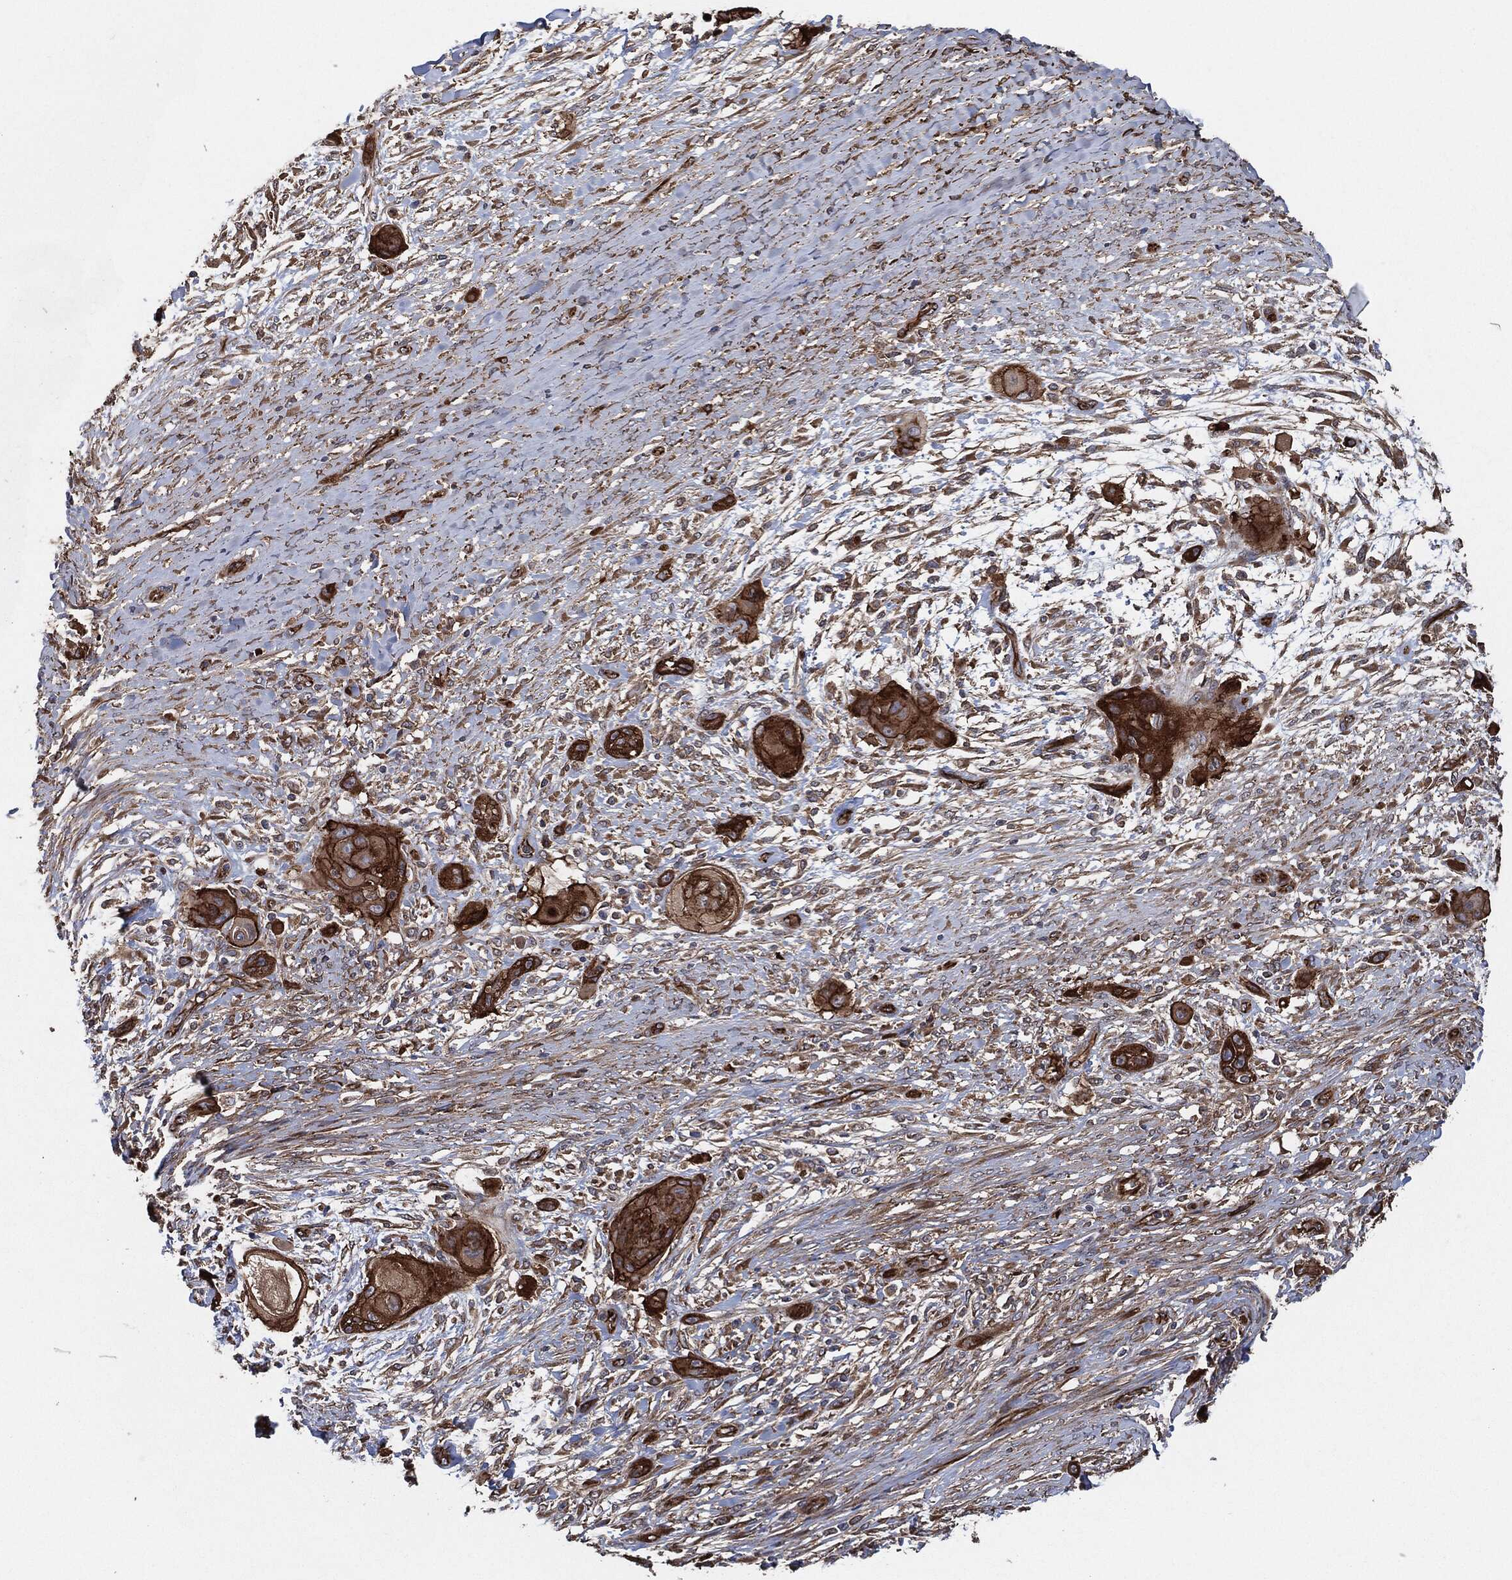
{"staining": {"intensity": "strong", "quantity": ">75%", "location": "cytoplasmic/membranous"}, "tissue": "skin cancer", "cell_type": "Tumor cells", "image_type": "cancer", "snomed": [{"axis": "morphology", "description": "Squamous cell carcinoma, NOS"}, {"axis": "topography", "description": "Skin"}], "caption": "This is an image of immunohistochemistry (IHC) staining of skin squamous cell carcinoma, which shows strong positivity in the cytoplasmic/membranous of tumor cells.", "gene": "CTNNA1", "patient": {"sex": "male", "age": 62}}